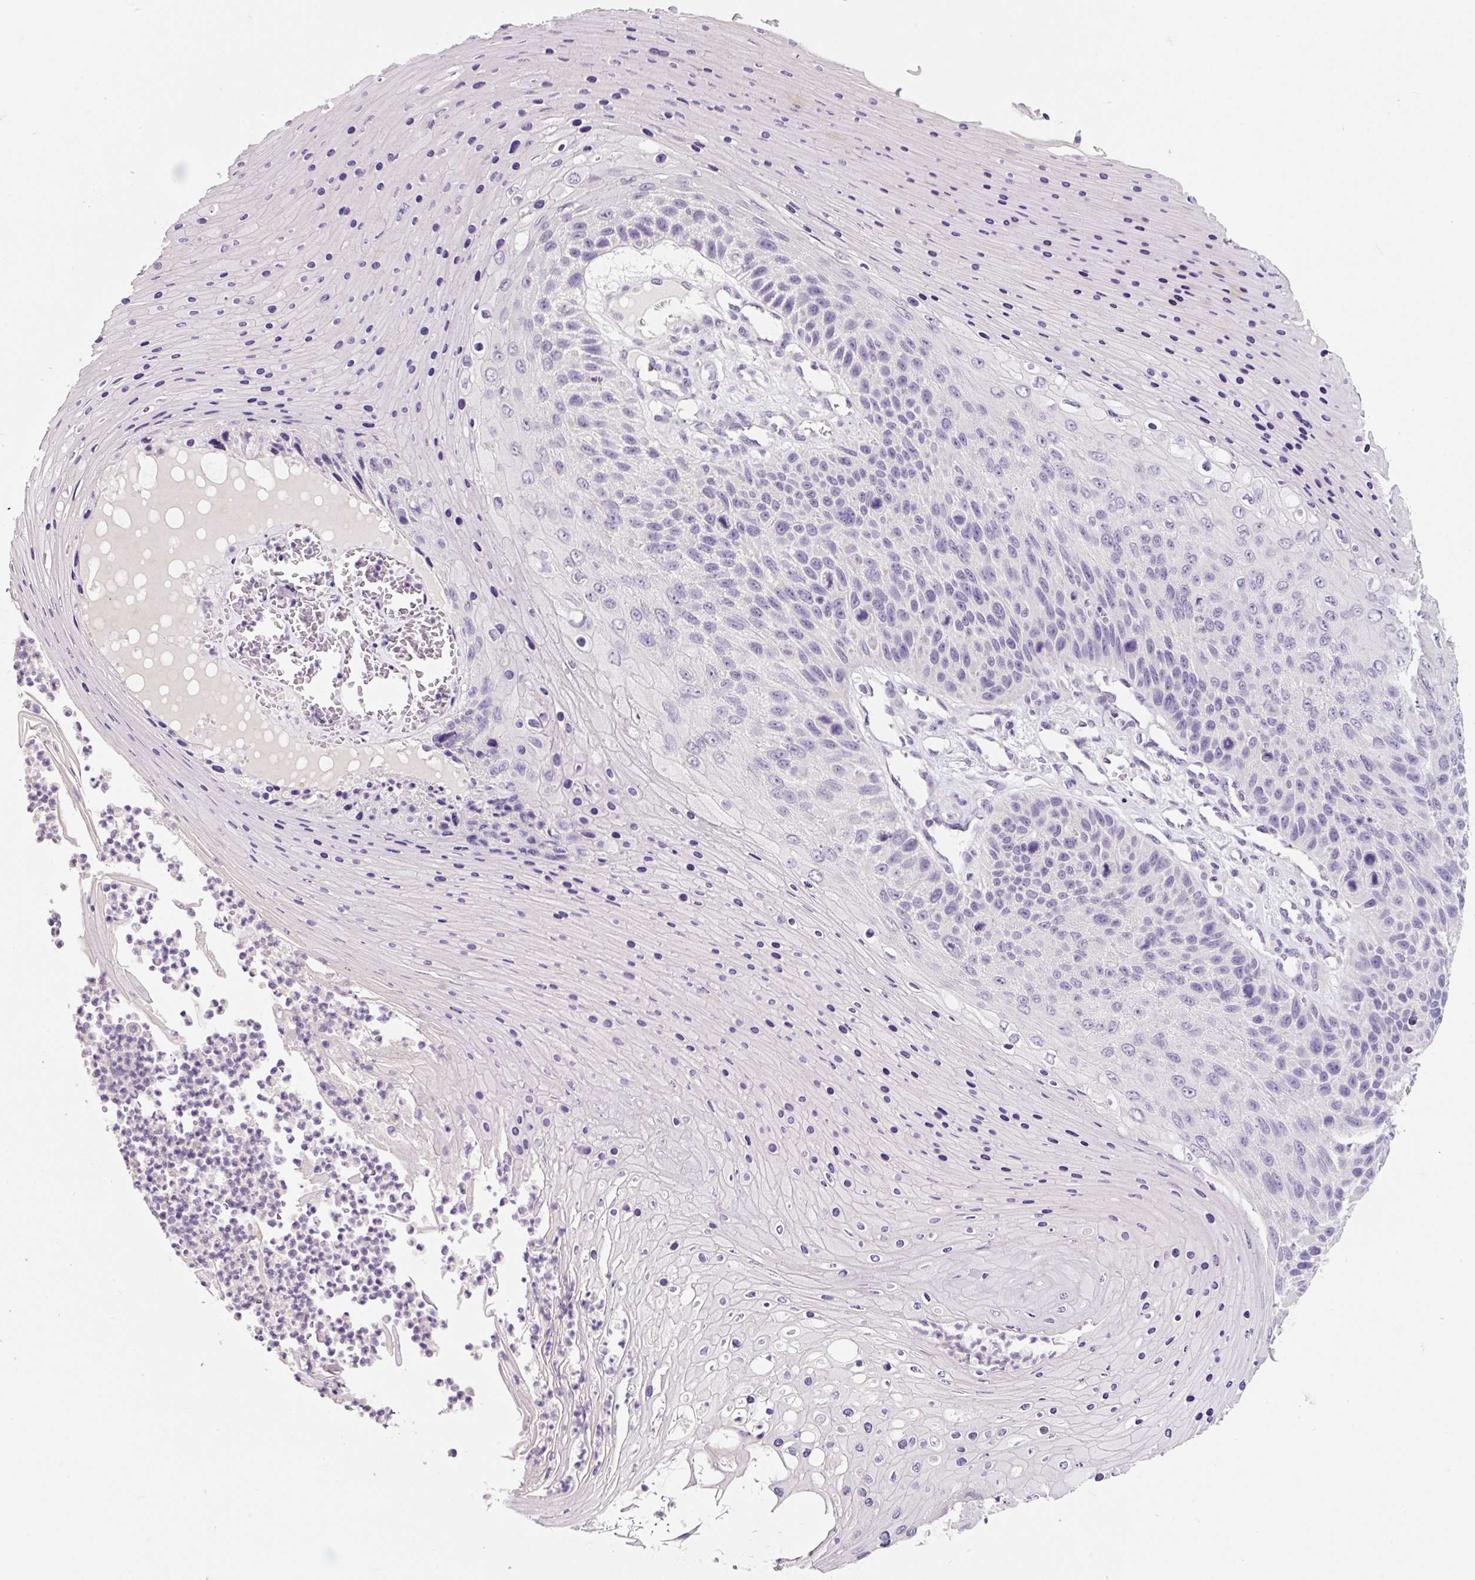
{"staining": {"intensity": "negative", "quantity": "none", "location": "none"}, "tissue": "skin cancer", "cell_type": "Tumor cells", "image_type": "cancer", "snomed": [{"axis": "morphology", "description": "Squamous cell carcinoma, NOS"}, {"axis": "topography", "description": "Skin"}], "caption": "A photomicrograph of skin cancer stained for a protein exhibits no brown staining in tumor cells.", "gene": "SYP", "patient": {"sex": "female", "age": 88}}